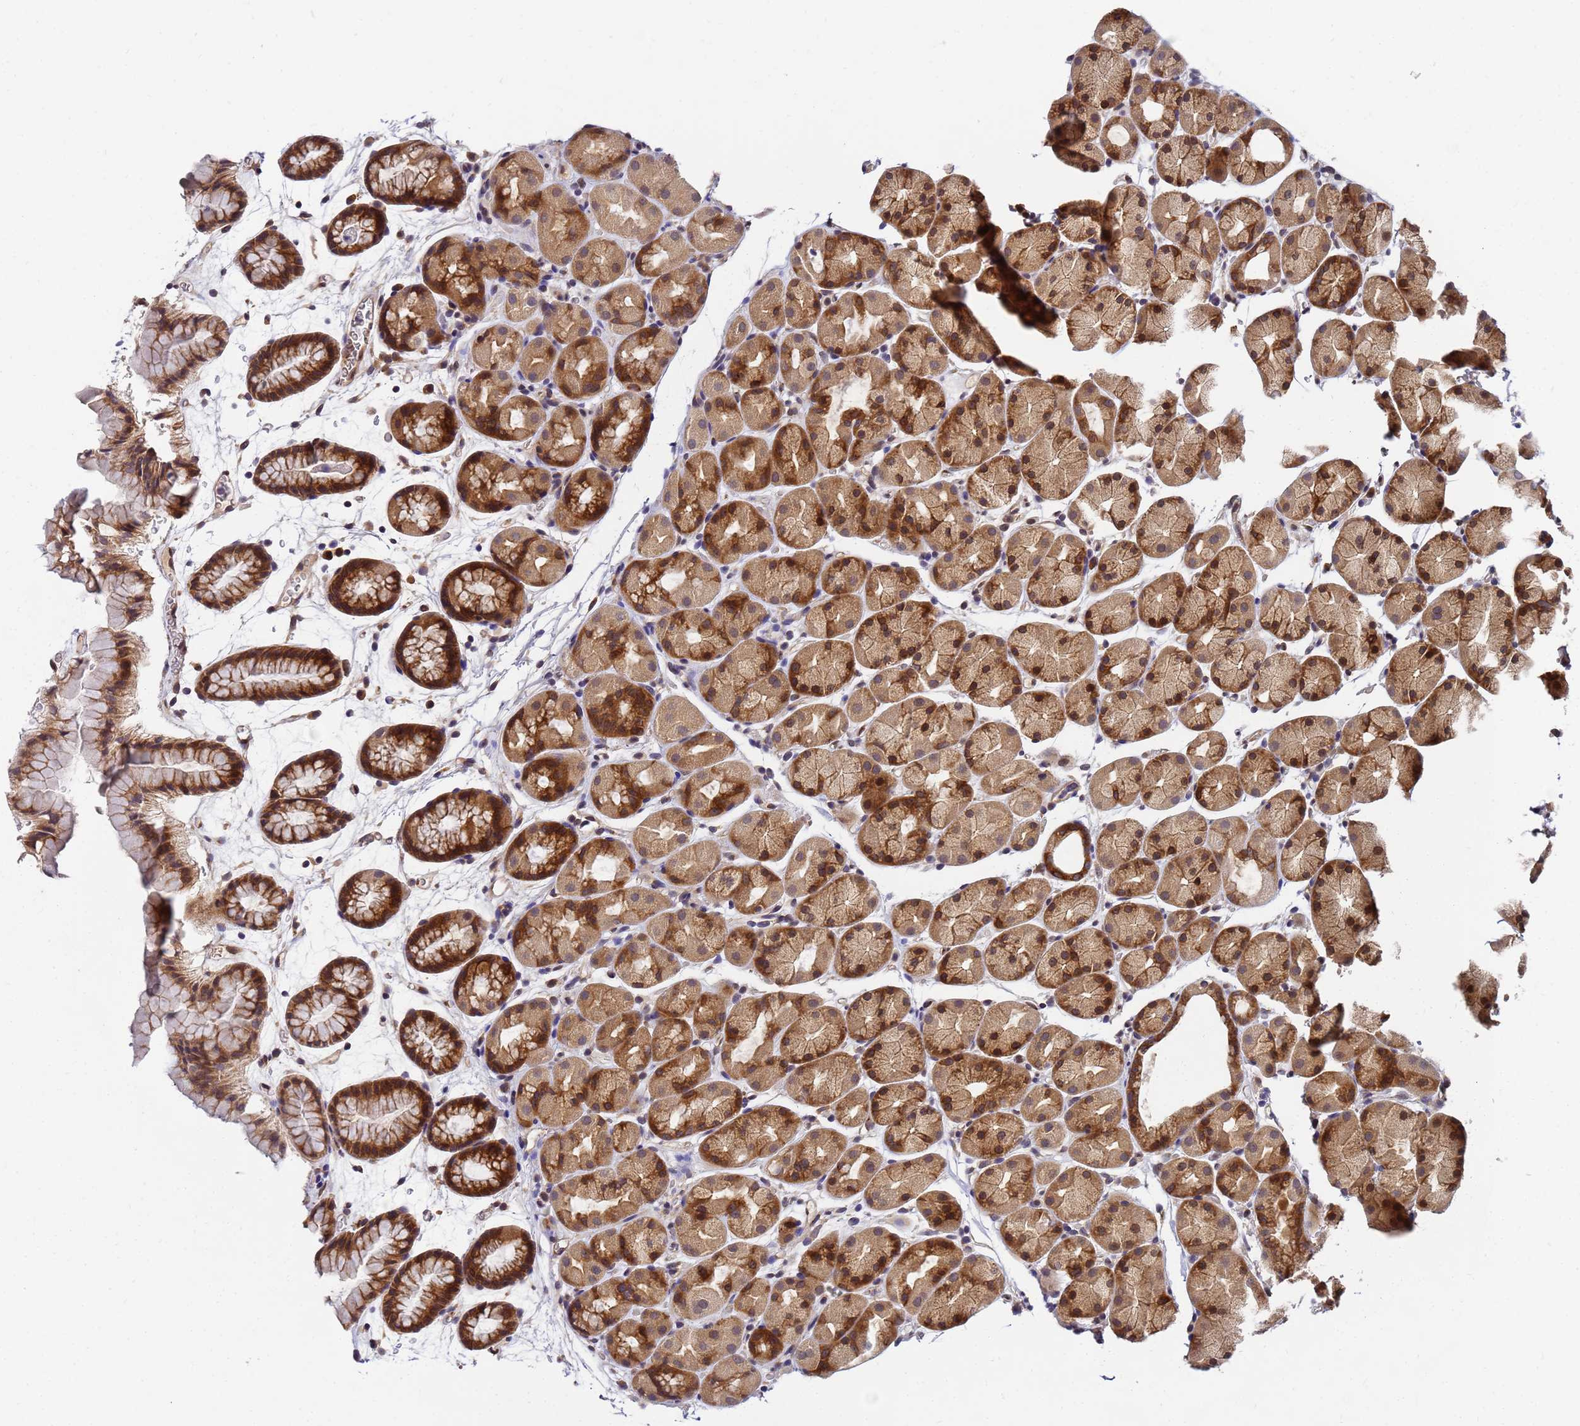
{"staining": {"intensity": "strong", "quantity": ">75%", "location": "cytoplasmic/membranous"}, "tissue": "stomach", "cell_type": "Glandular cells", "image_type": "normal", "snomed": [{"axis": "morphology", "description": "Normal tissue, NOS"}, {"axis": "topography", "description": "Stomach, upper"}, {"axis": "topography", "description": "Stomach"}], "caption": "A brown stain labels strong cytoplasmic/membranous positivity of a protein in glandular cells of benign human stomach.", "gene": "UNC93B1", "patient": {"sex": "male", "age": 47}}